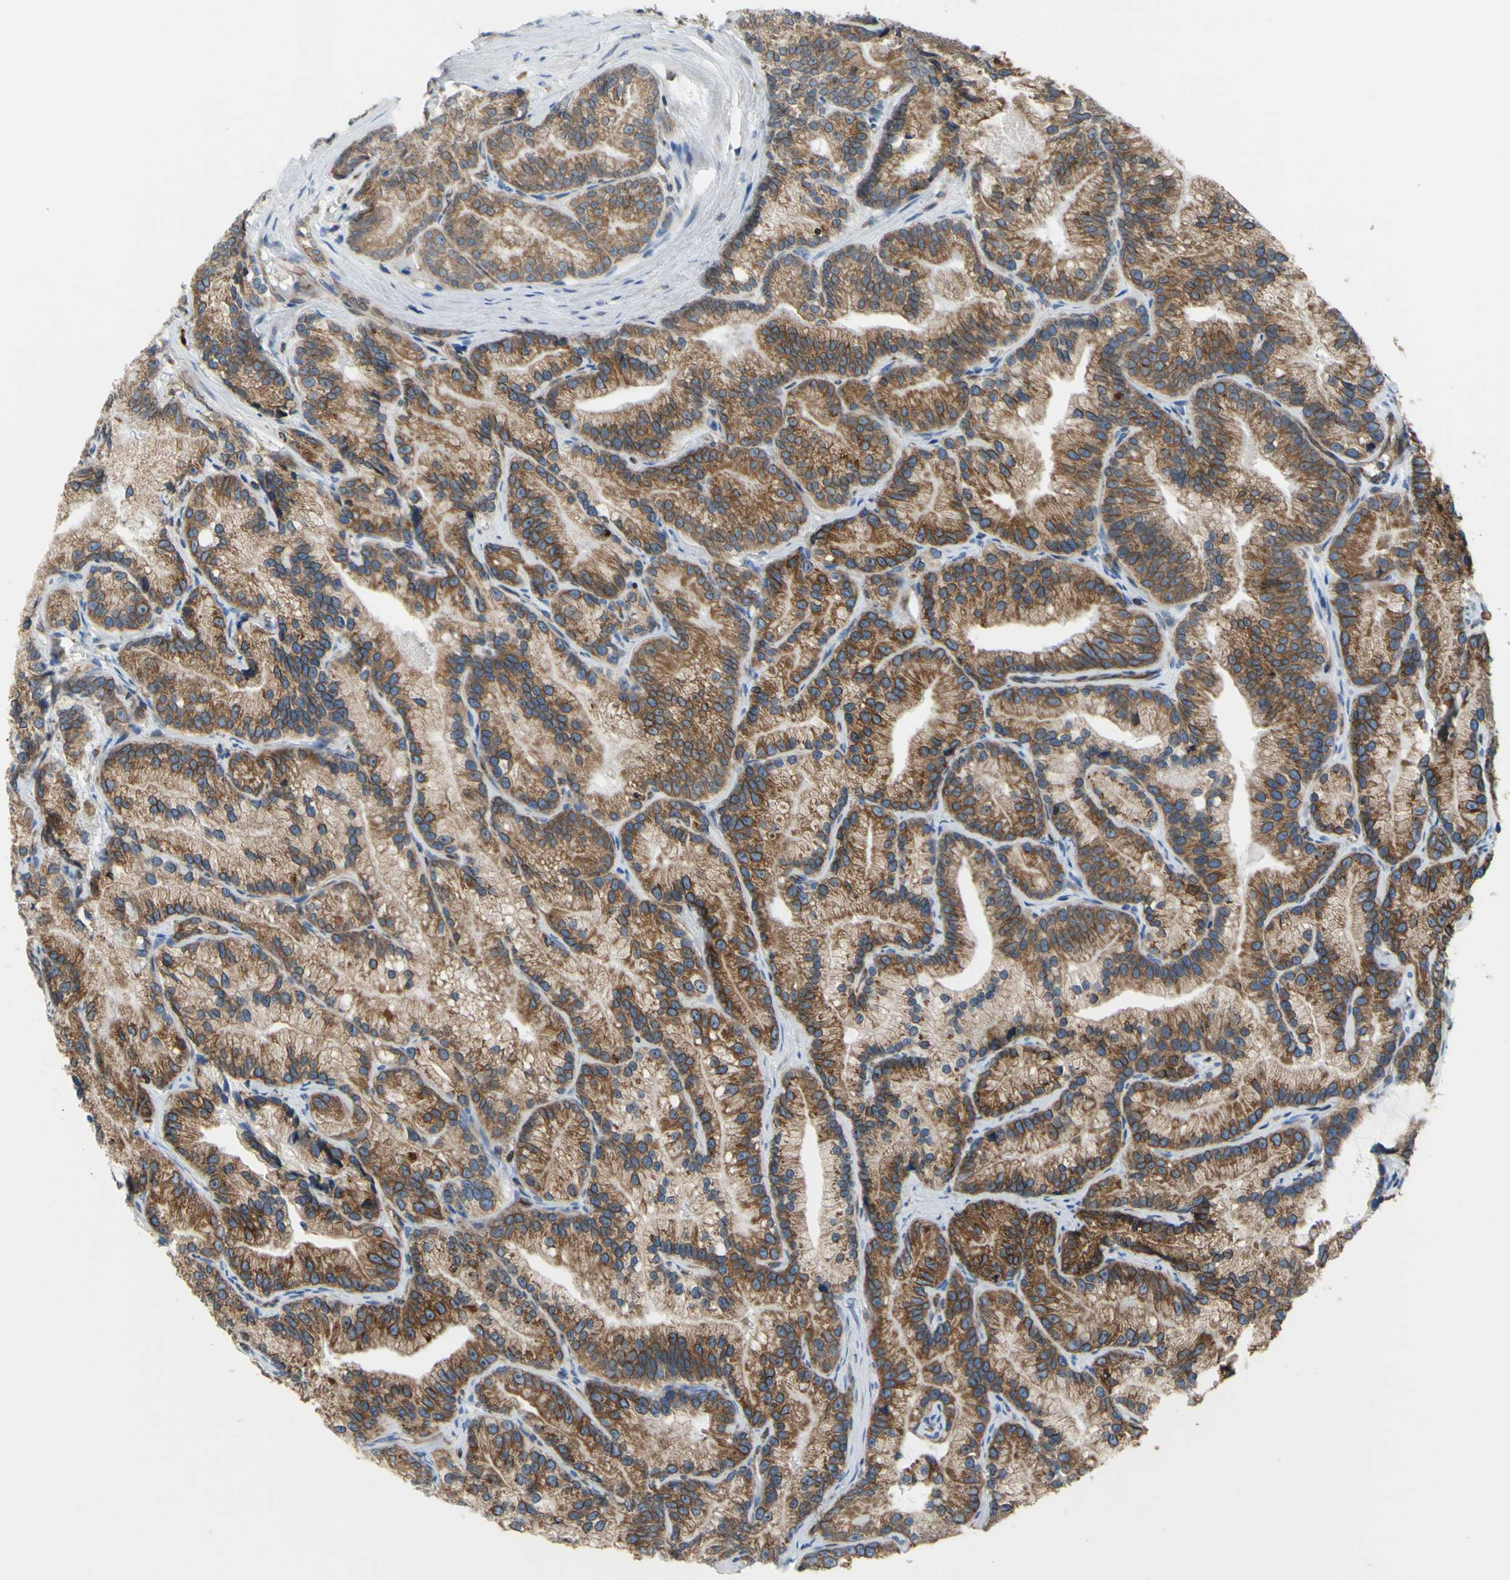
{"staining": {"intensity": "moderate", "quantity": ">75%", "location": "cytoplasmic/membranous"}, "tissue": "prostate cancer", "cell_type": "Tumor cells", "image_type": "cancer", "snomed": [{"axis": "morphology", "description": "Adenocarcinoma, Low grade"}, {"axis": "topography", "description": "Prostate"}], "caption": "This is a histology image of immunohistochemistry (IHC) staining of prostate adenocarcinoma (low-grade), which shows moderate expression in the cytoplasmic/membranous of tumor cells.", "gene": "MGST2", "patient": {"sex": "male", "age": 89}}